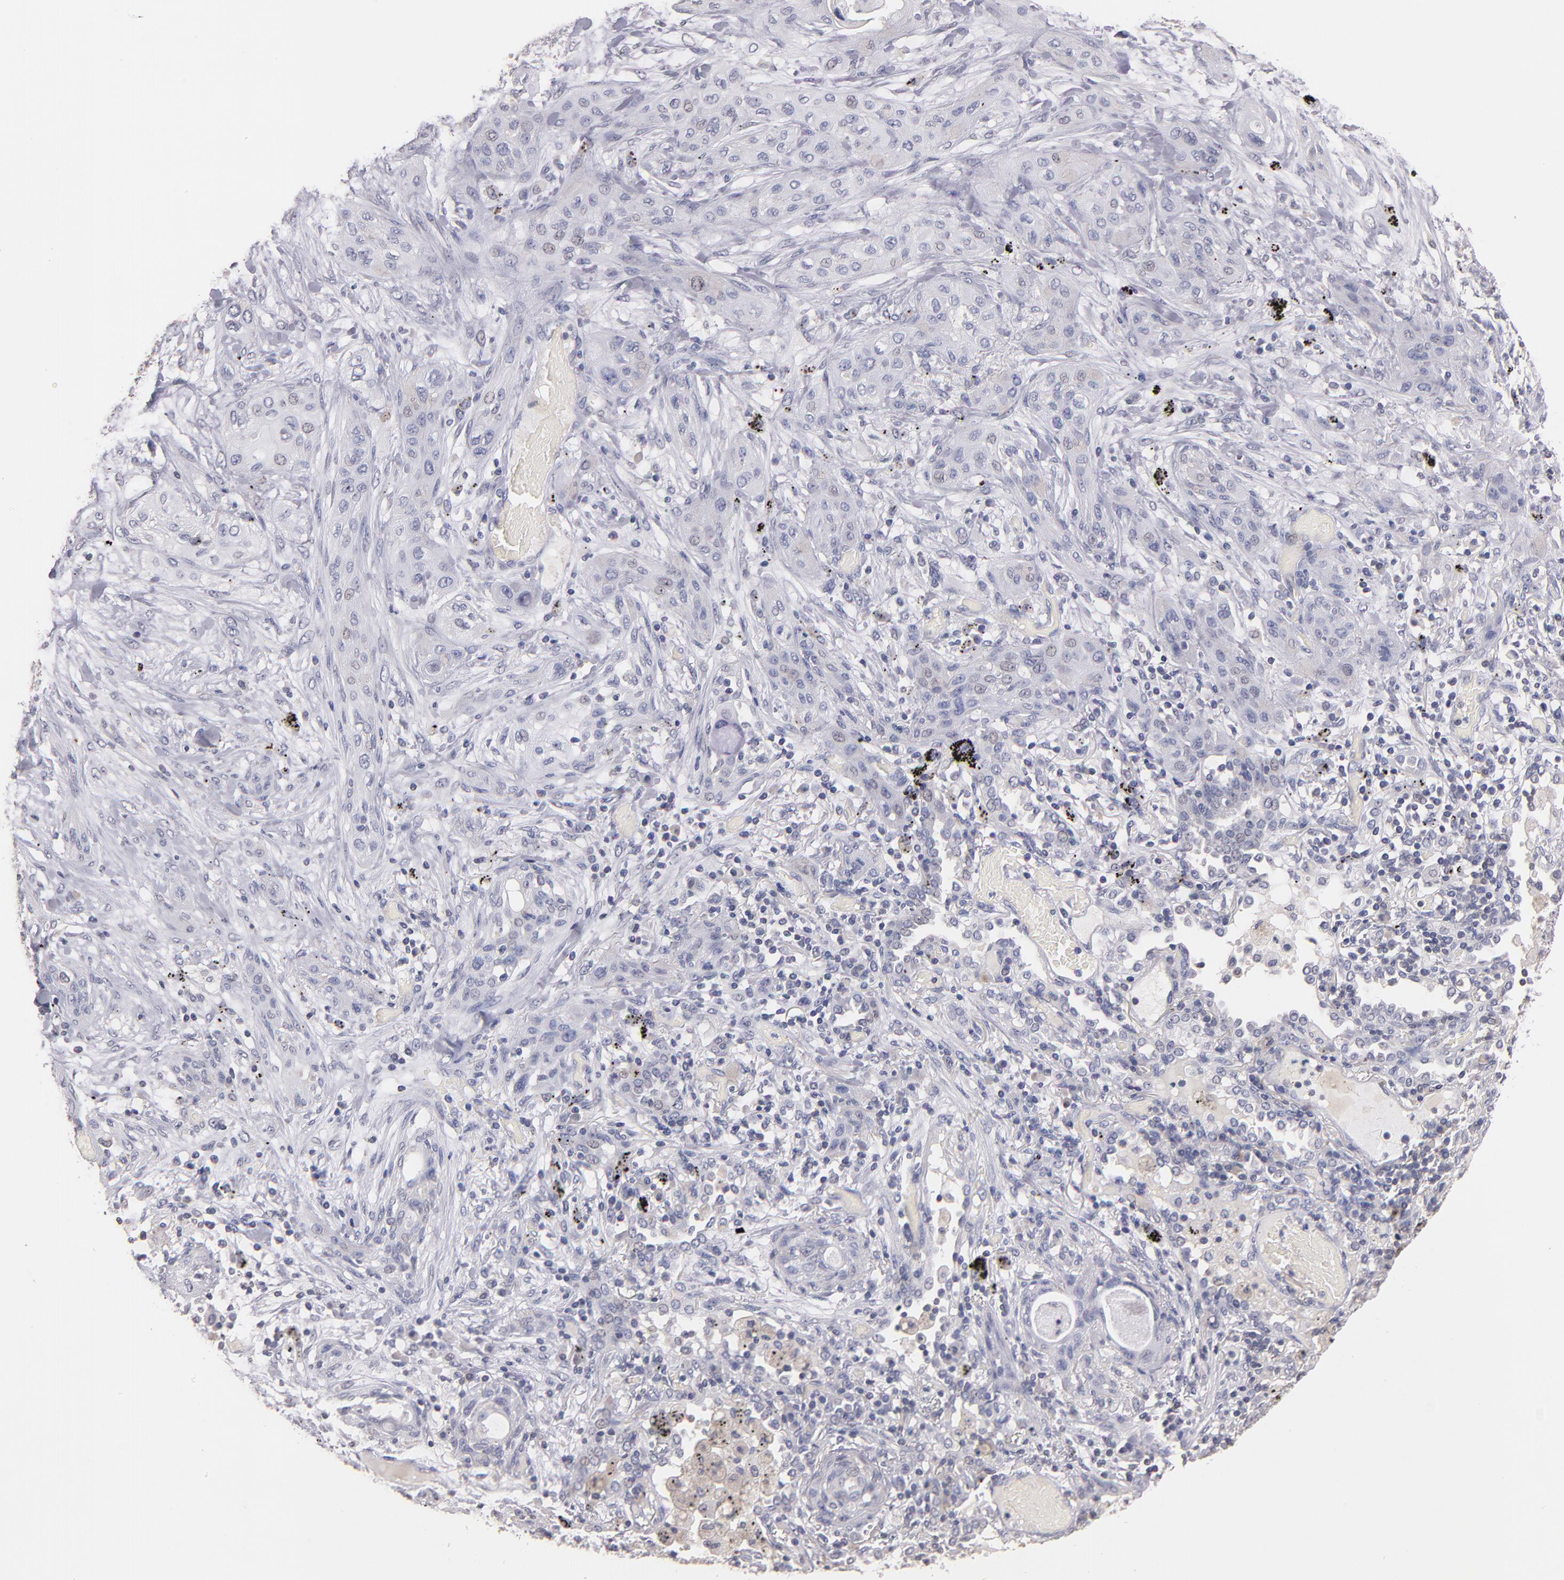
{"staining": {"intensity": "negative", "quantity": "none", "location": "none"}, "tissue": "lung cancer", "cell_type": "Tumor cells", "image_type": "cancer", "snomed": [{"axis": "morphology", "description": "Squamous cell carcinoma, NOS"}, {"axis": "topography", "description": "Lung"}], "caption": "Protein analysis of lung squamous cell carcinoma reveals no significant positivity in tumor cells. (DAB IHC with hematoxylin counter stain).", "gene": "SOX10", "patient": {"sex": "female", "age": 47}}